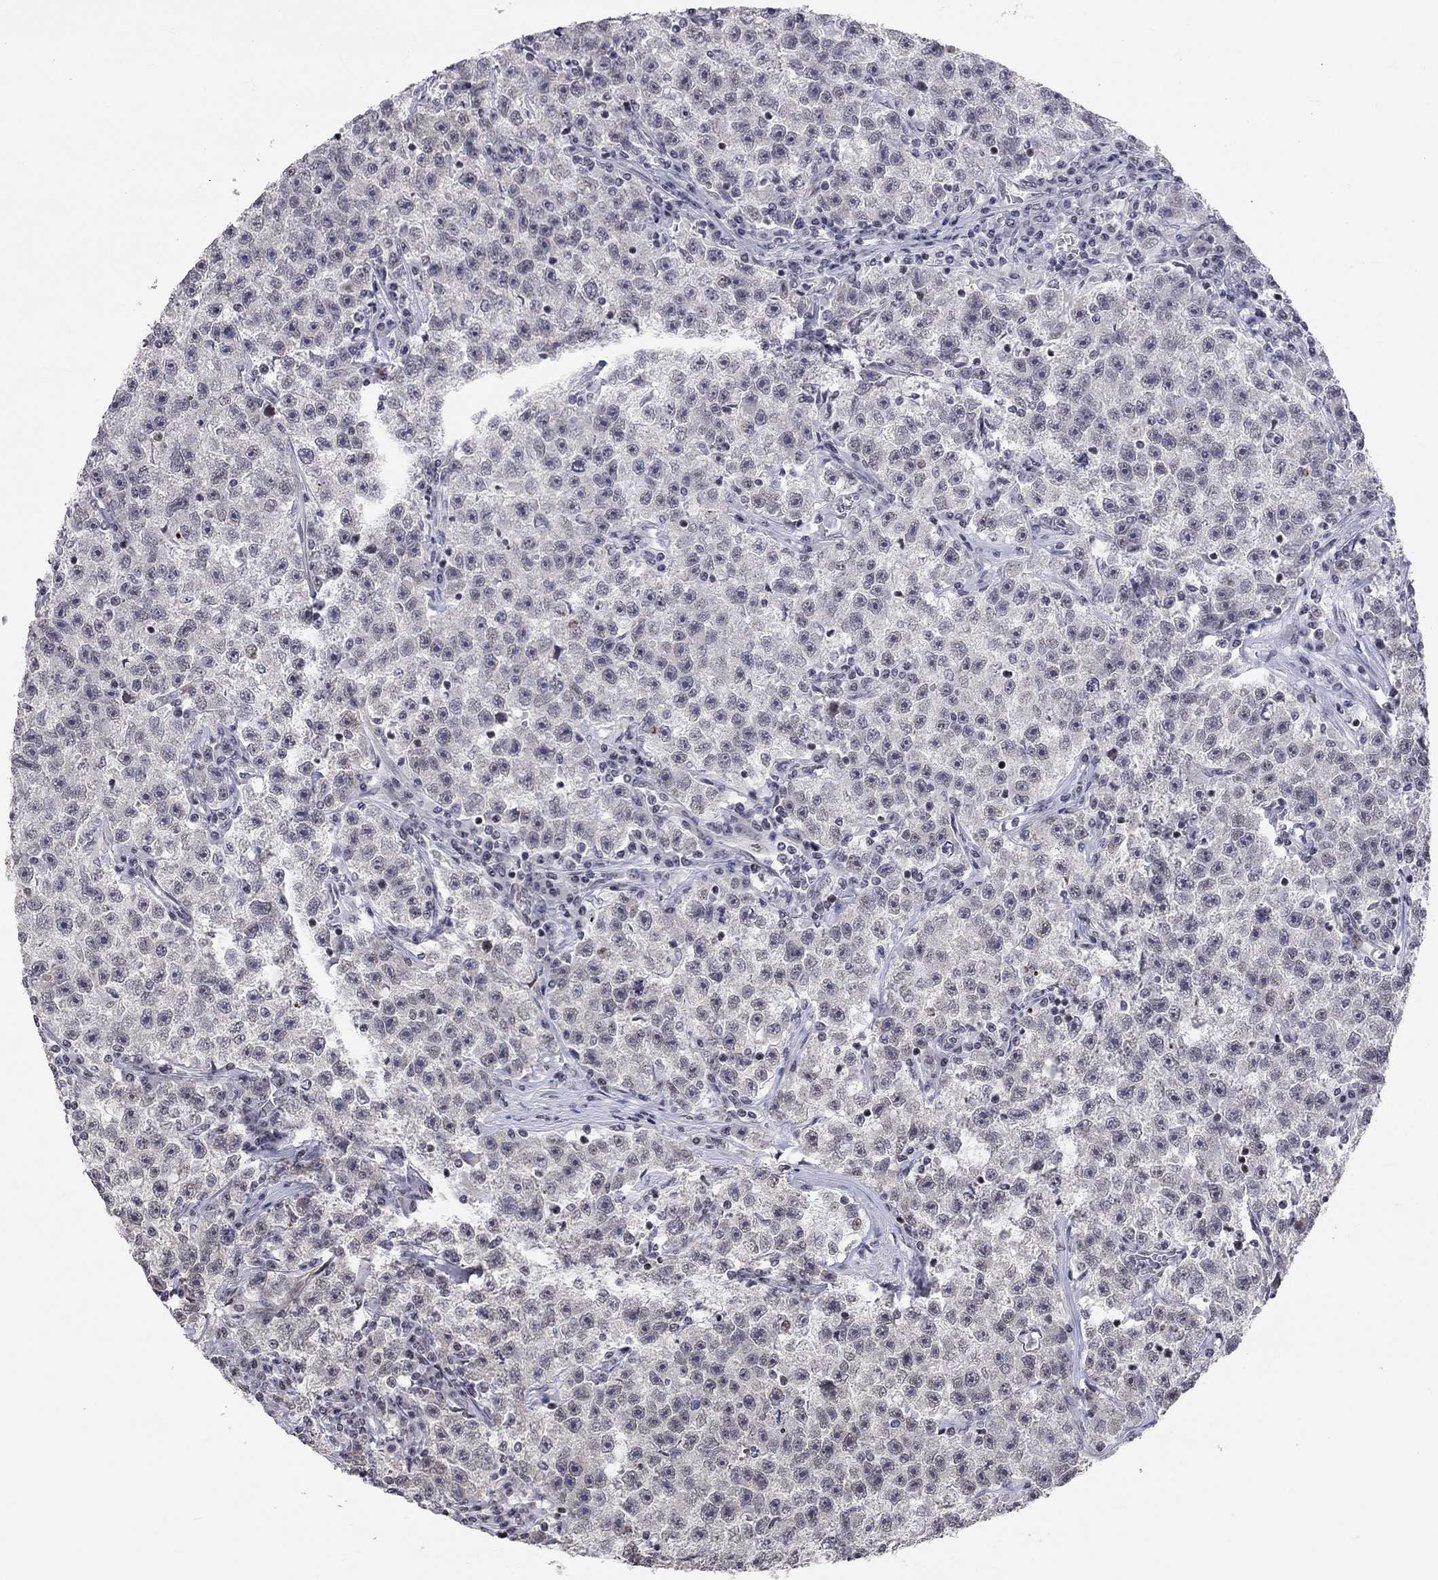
{"staining": {"intensity": "negative", "quantity": "none", "location": "none"}, "tissue": "testis cancer", "cell_type": "Tumor cells", "image_type": "cancer", "snomed": [{"axis": "morphology", "description": "Seminoma, NOS"}, {"axis": "topography", "description": "Testis"}], "caption": "This photomicrograph is of testis seminoma stained with IHC to label a protein in brown with the nuclei are counter-stained blue. There is no expression in tumor cells.", "gene": "MTNR1B", "patient": {"sex": "male", "age": 22}}